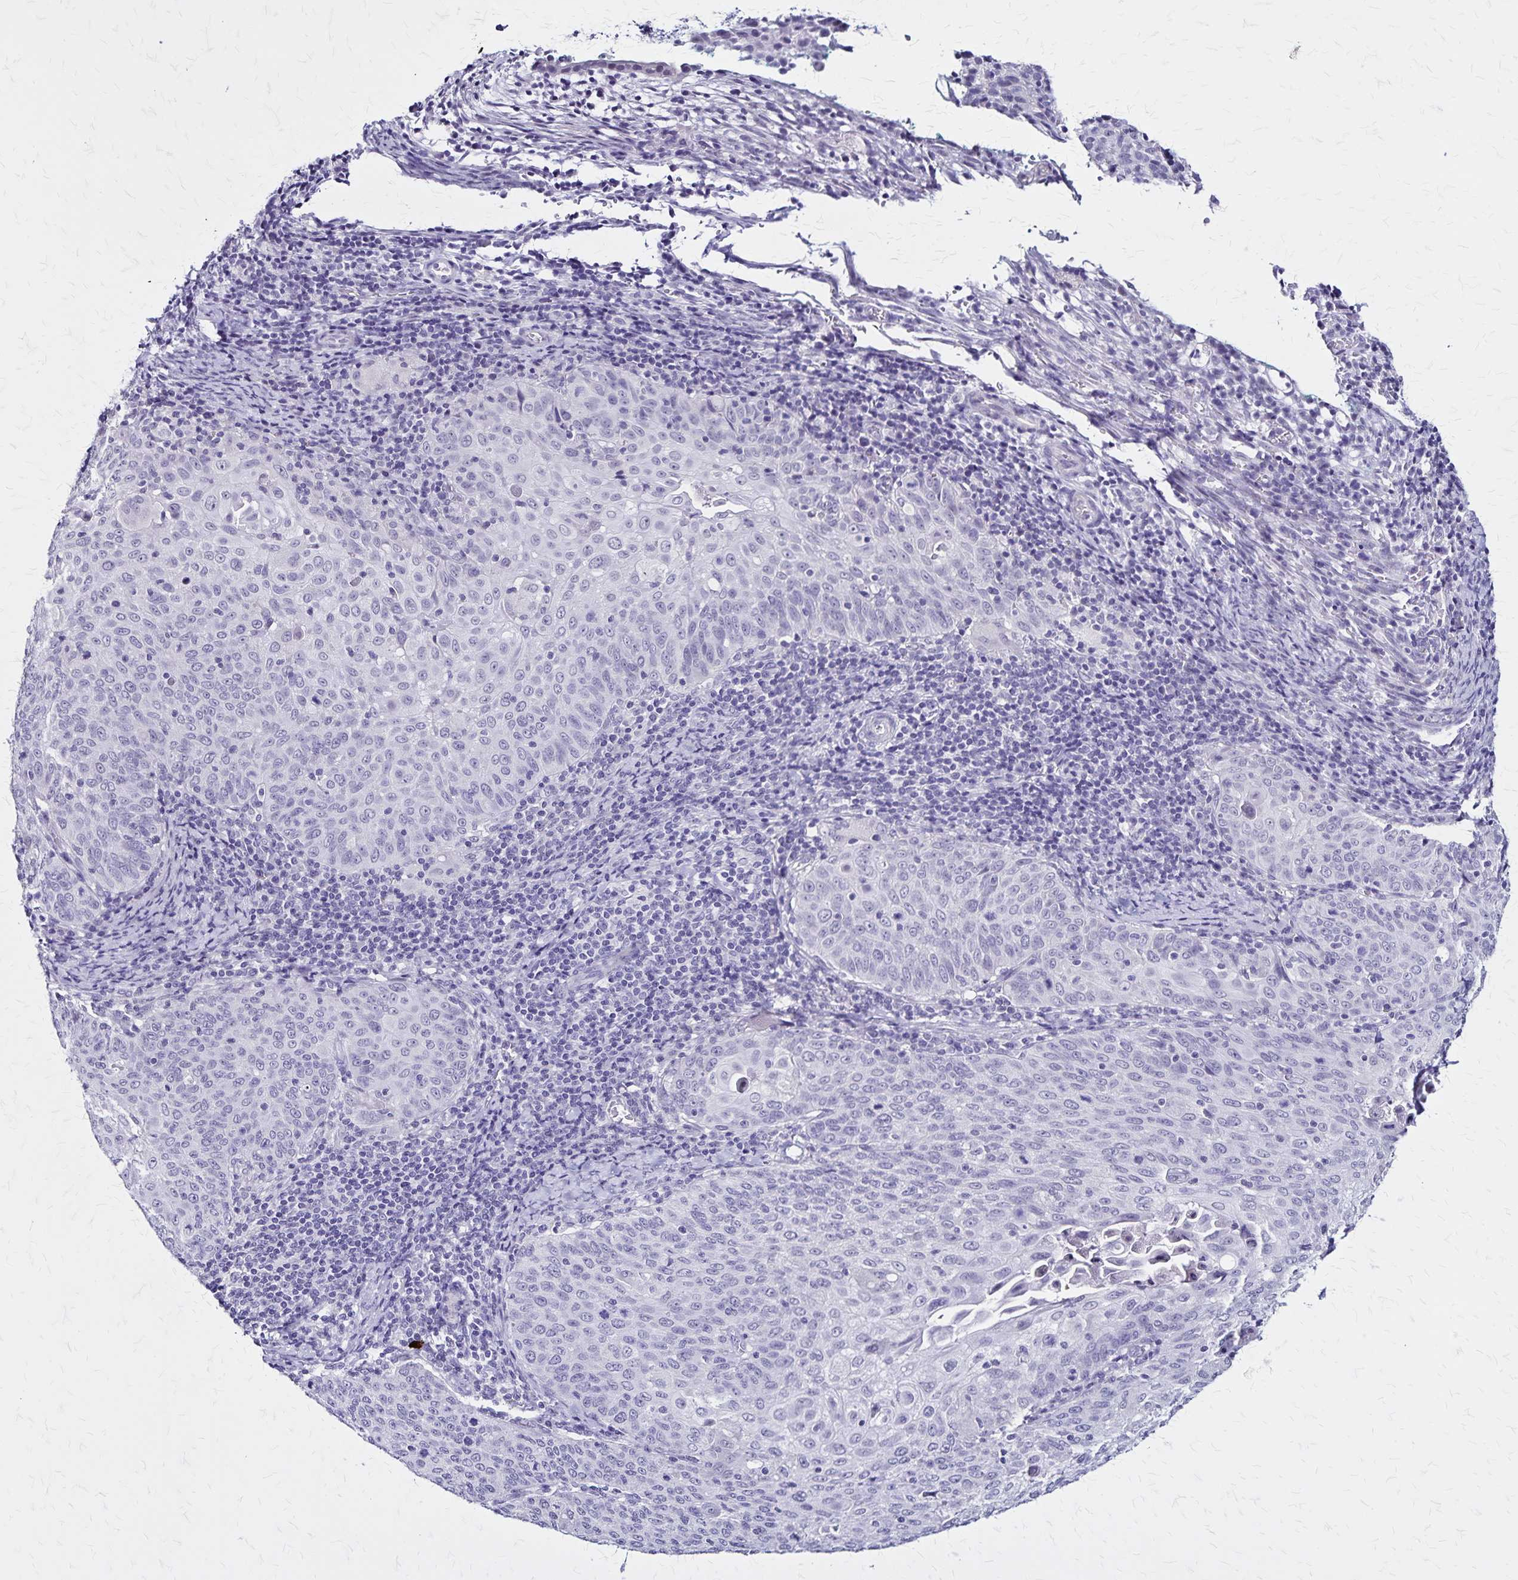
{"staining": {"intensity": "negative", "quantity": "none", "location": "none"}, "tissue": "cervical cancer", "cell_type": "Tumor cells", "image_type": "cancer", "snomed": [{"axis": "morphology", "description": "Squamous cell carcinoma, NOS"}, {"axis": "topography", "description": "Cervix"}], "caption": "Cervical squamous cell carcinoma stained for a protein using immunohistochemistry demonstrates no staining tumor cells.", "gene": "PLXNA4", "patient": {"sex": "female", "age": 65}}